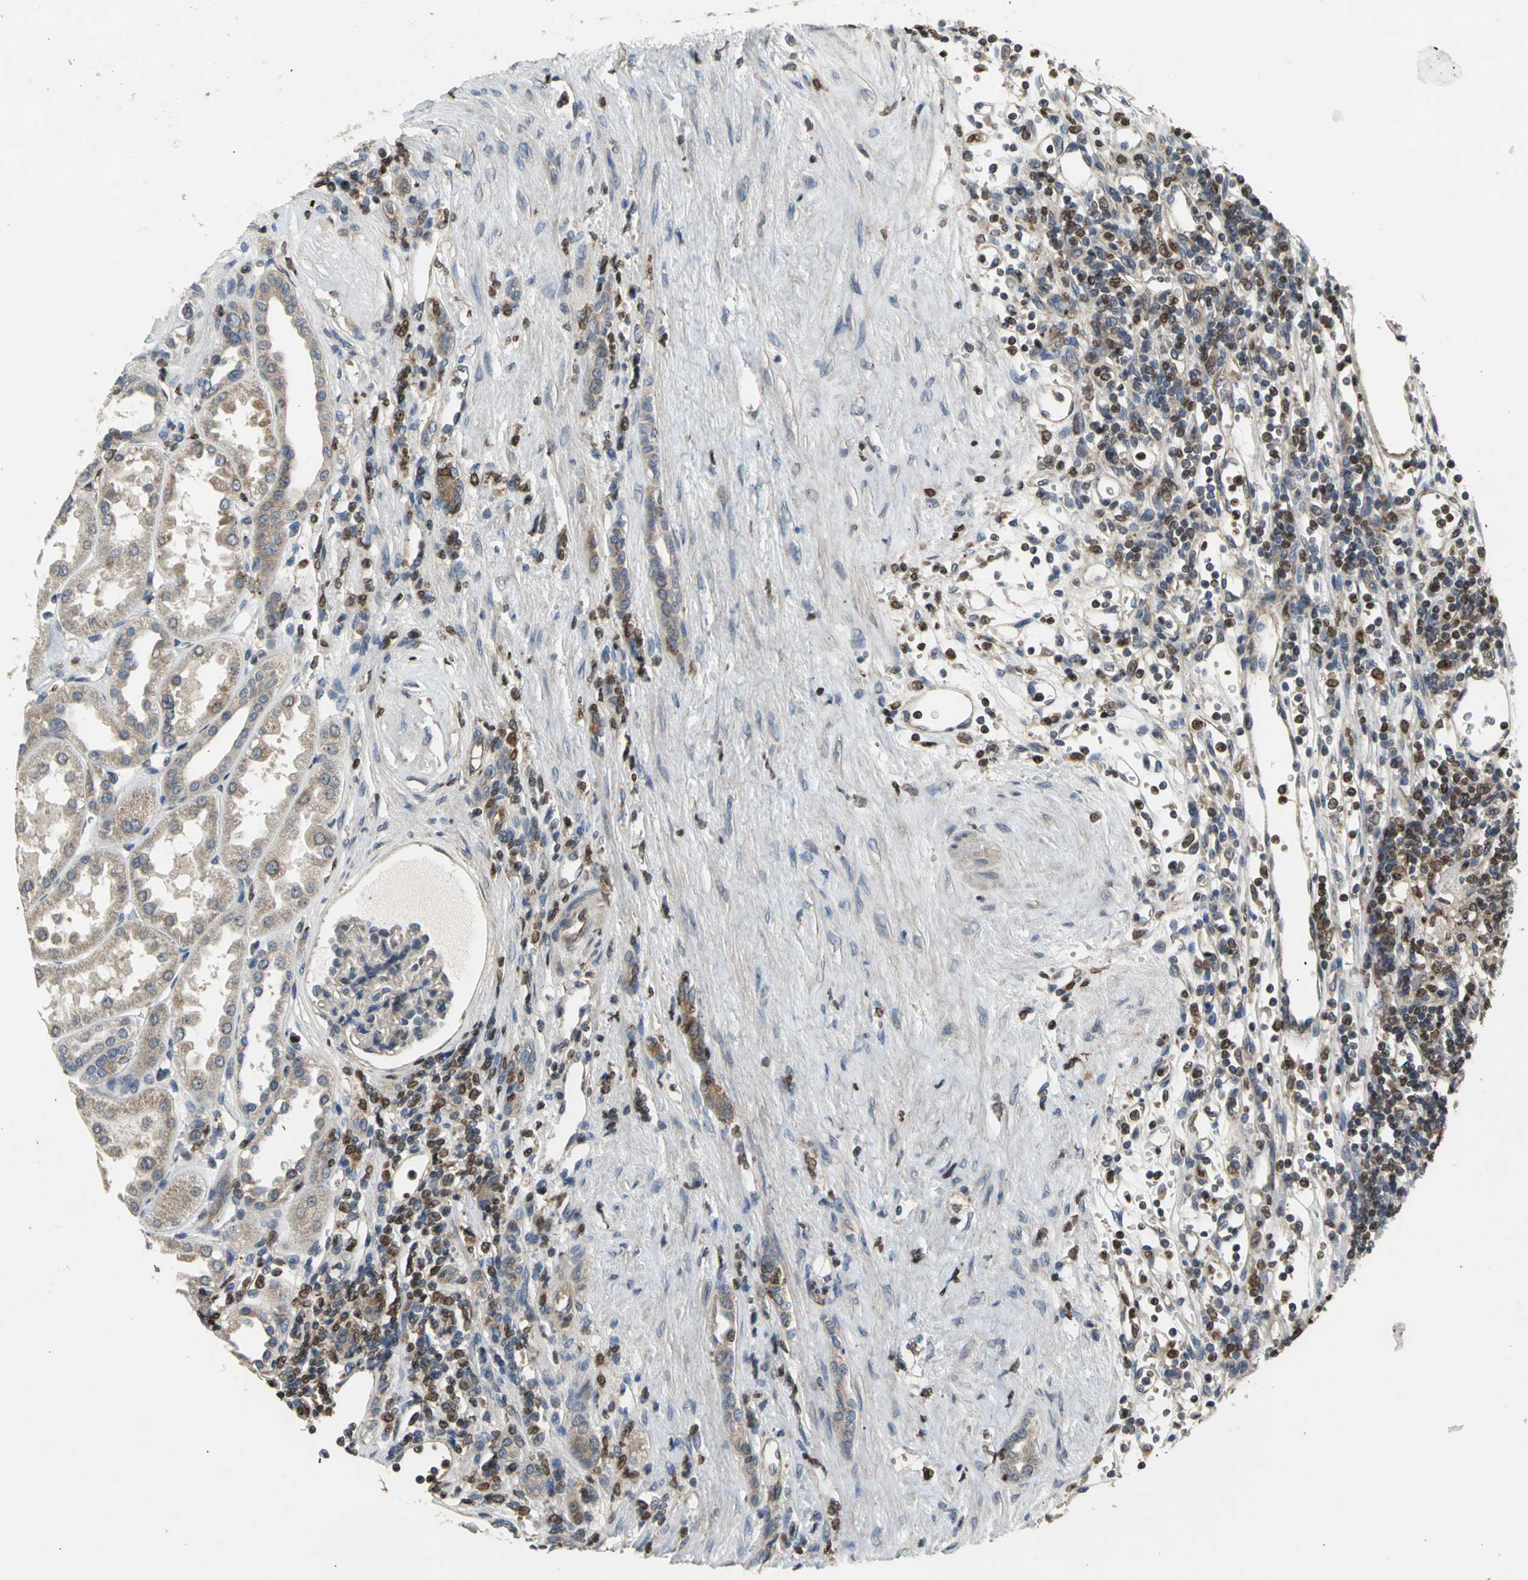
{"staining": {"intensity": "moderate", "quantity": ">75%", "location": "cytoplasmic/membranous,nuclear"}, "tissue": "renal cancer", "cell_type": "Tumor cells", "image_type": "cancer", "snomed": [{"axis": "morphology", "description": "Normal tissue, NOS"}, {"axis": "morphology", "description": "Adenocarcinoma, NOS"}, {"axis": "topography", "description": "Kidney"}], "caption": "Adenocarcinoma (renal) tissue demonstrates moderate cytoplasmic/membranous and nuclear positivity in about >75% of tumor cells", "gene": "AHR", "patient": {"sex": "female", "age": 55}}